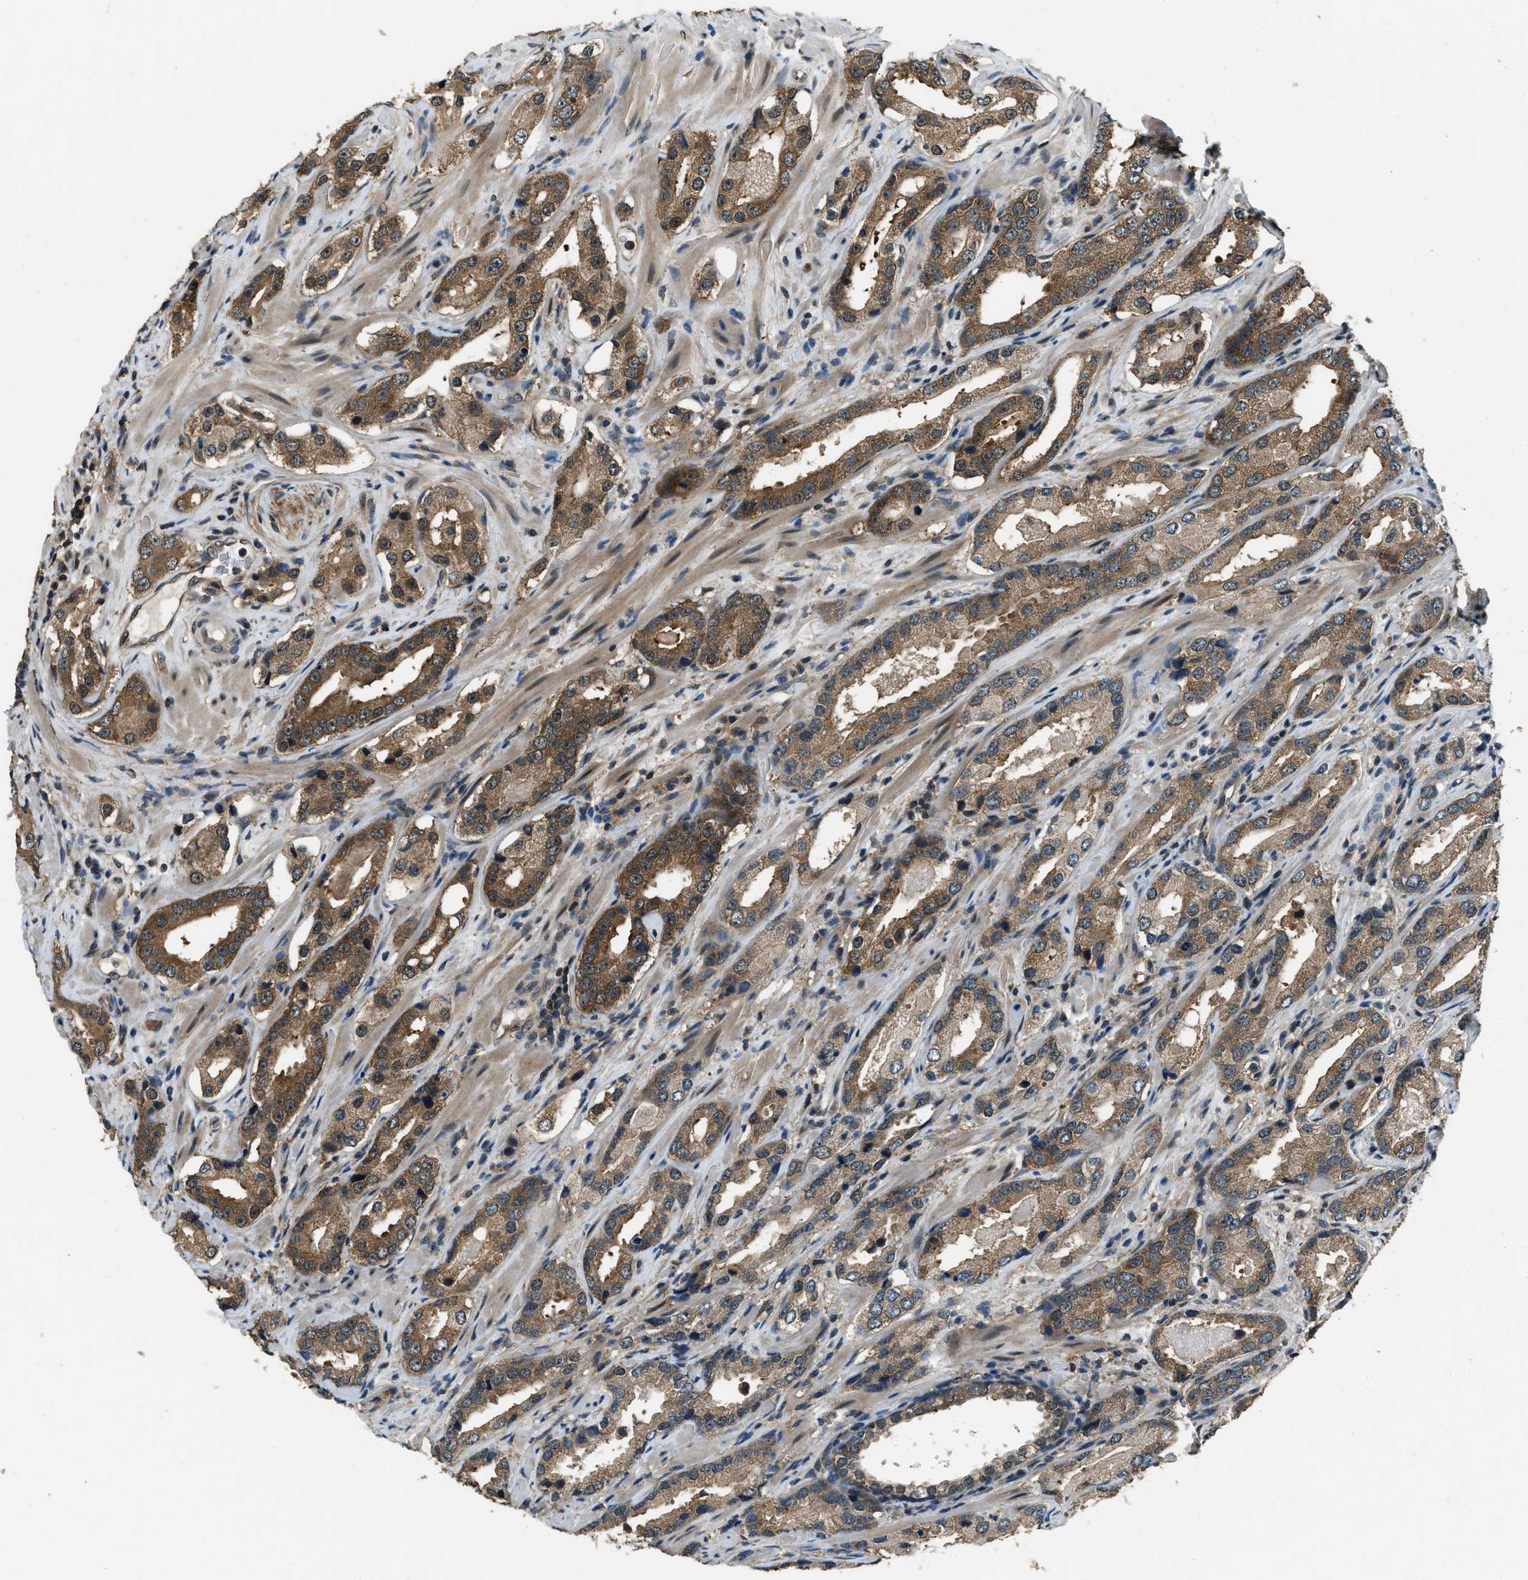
{"staining": {"intensity": "moderate", "quantity": ">75%", "location": "cytoplasmic/membranous"}, "tissue": "prostate cancer", "cell_type": "Tumor cells", "image_type": "cancer", "snomed": [{"axis": "morphology", "description": "Adenocarcinoma, High grade"}, {"axis": "topography", "description": "Prostate"}], "caption": "Immunohistochemical staining of human prostate adenocarcinoma (high-grade) reveals moderate cytoplasmic/membranous protein expression in approximately >75% of tumor cells.", "gene": "NUDCD3", "patient": {"sex": "male", "age": 63}}